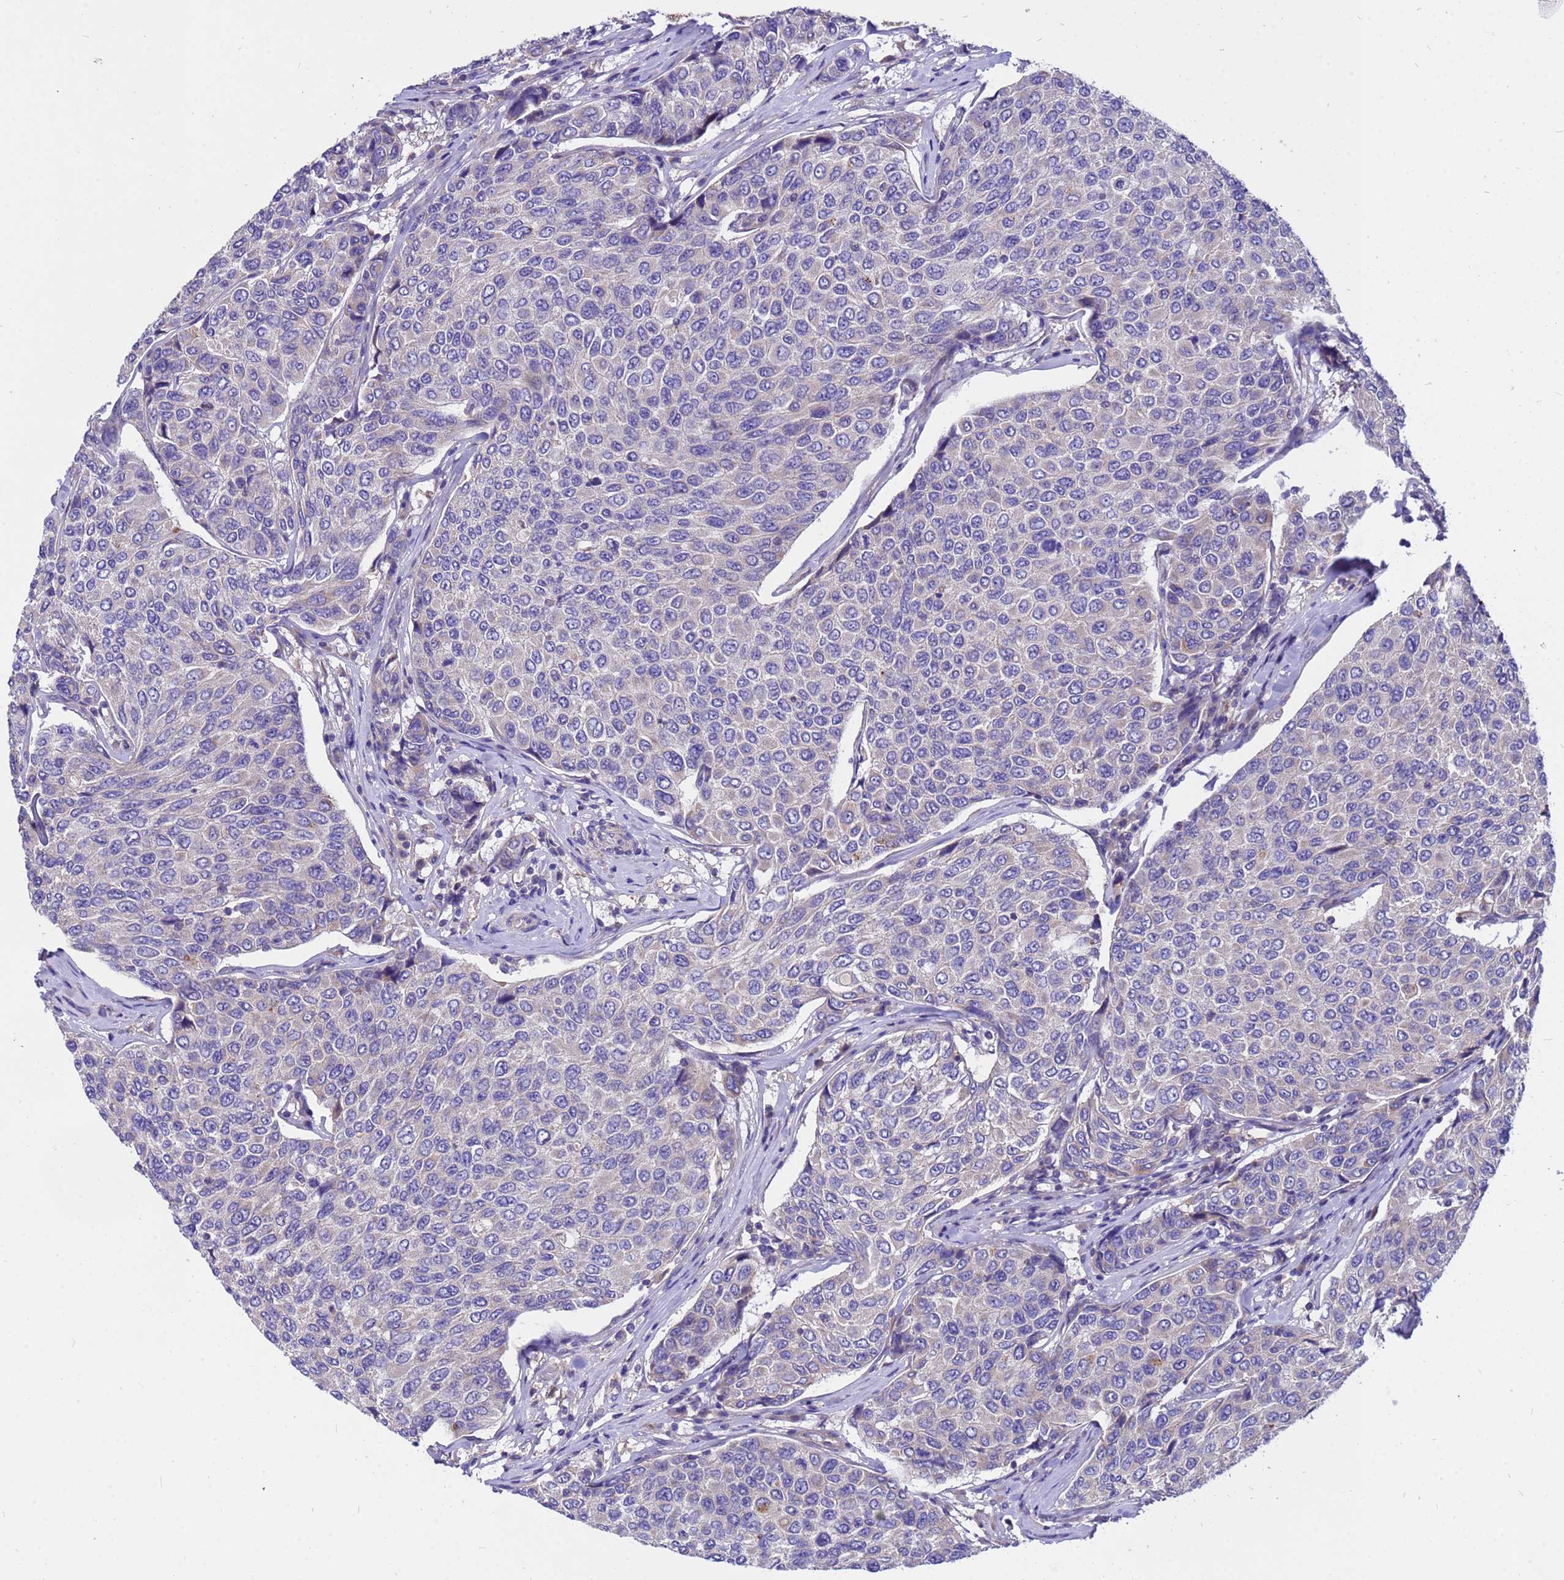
{"staining": {"intensity": "negative", "quantity": "none", "location": "none"}, "tissue": "breast cancer", "cell_type": "Tumor cells", "image_type": "cancer", "snomed": [{"axis": "morphology", "description": "Duct carcinoma"}, {"axis": "topography", "description": "Breast"}], "caption": "High power microscopy micrograph of an IHC histopathology image of breast cancer, revealing no significant positivity in tumor cells.", "gene": "GET3", "patient": {"sex": "female", "age": 55}}